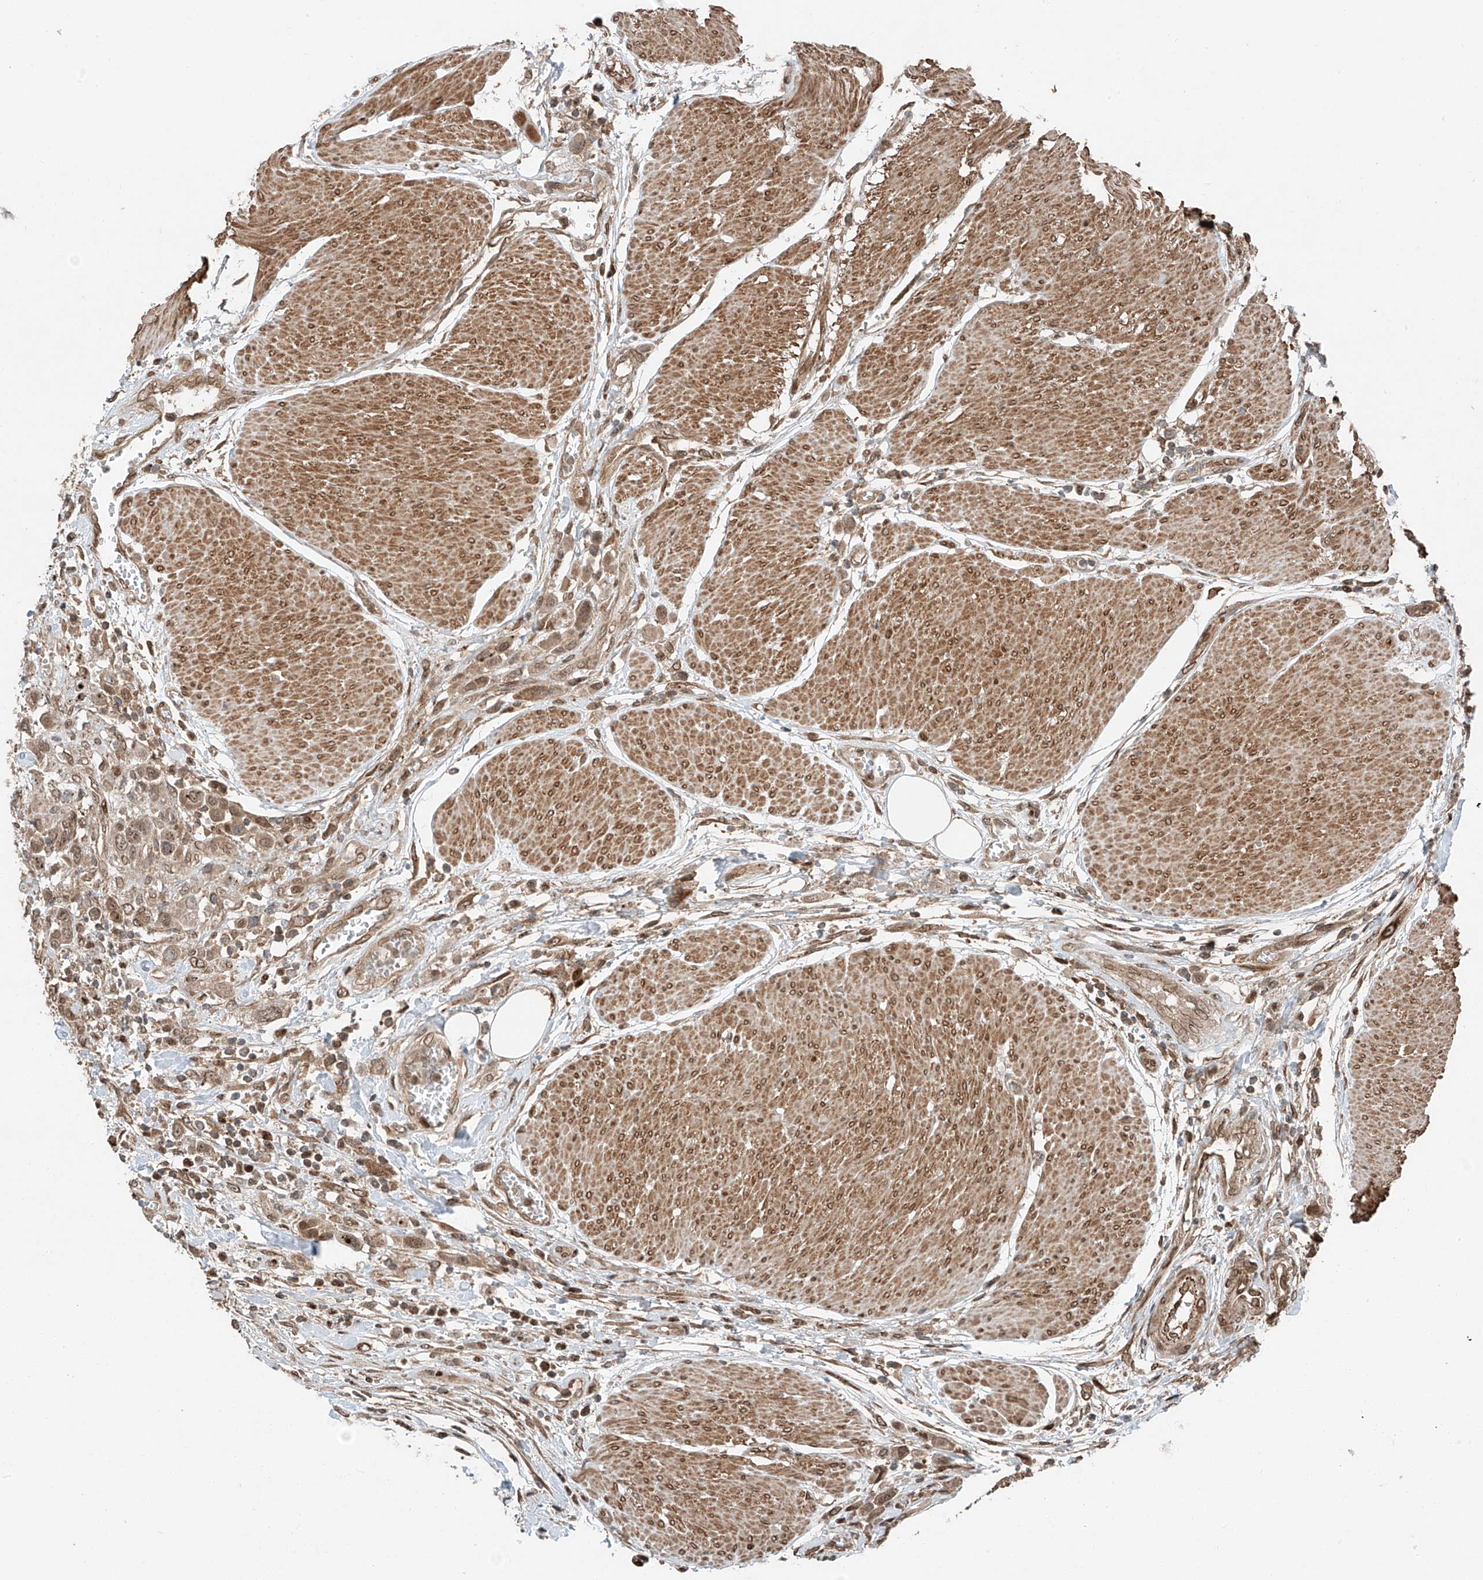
{"staining": {"intensity": "weak", "quantity": ">75%", "location": "nuclear"}, "tissue": "urothelial cancer", "cell_type": "Tumor cells", "image_type": "cancer", "snomed": [{"axis": "morphology", "description": "Urothelial carcinoma, High grade"}, {"axis": "topography", "description": "Urinary bladder"}], "caption": "A brown stain shows weak nuclear staining of a protein in human urothelial cancer tumor cells.", "gene": "CEP162", "patient": {"sex": "male", "age": 50}}